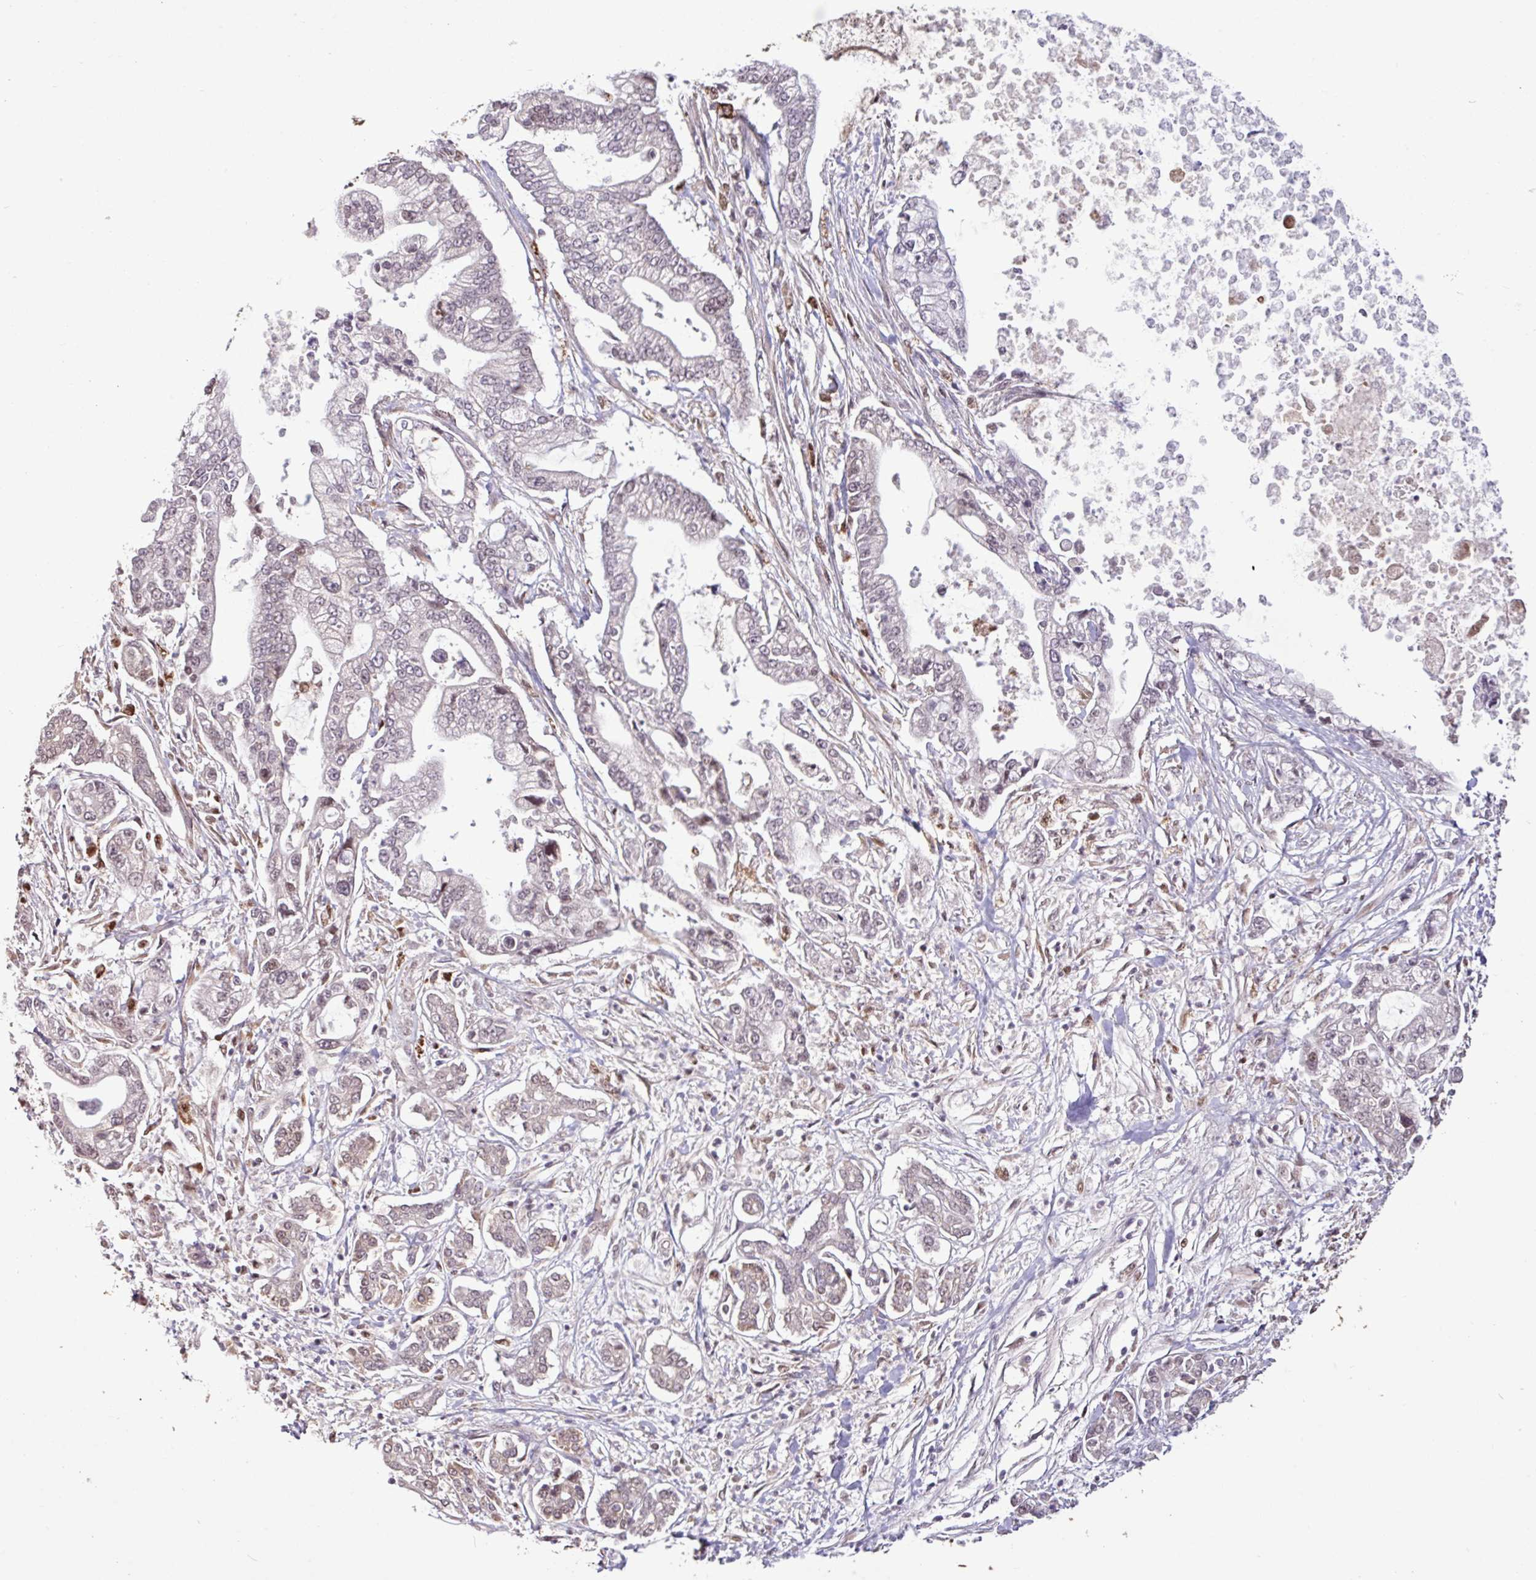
{"staining": {"intensity": "negative", "quantity": "none", "location": "none"}, "tissue": "pancreatic cancer", "cell_type": "Tumor cells", "image_type": "cancer", "snomed": [{"axis": "morphology", "description": "Adenocarcinoma, NOS"}, {"axis": "topography", "description": "Pancreas"}], "caption": "Immunohistochemical staining of pancreatic adenocarcinoma displays no significant positivity in tumor cells. (IHC, brightfield microscopy, high magnification).", "gene": "SKIC2", "patient": {"sex": "male", "age": 69}}